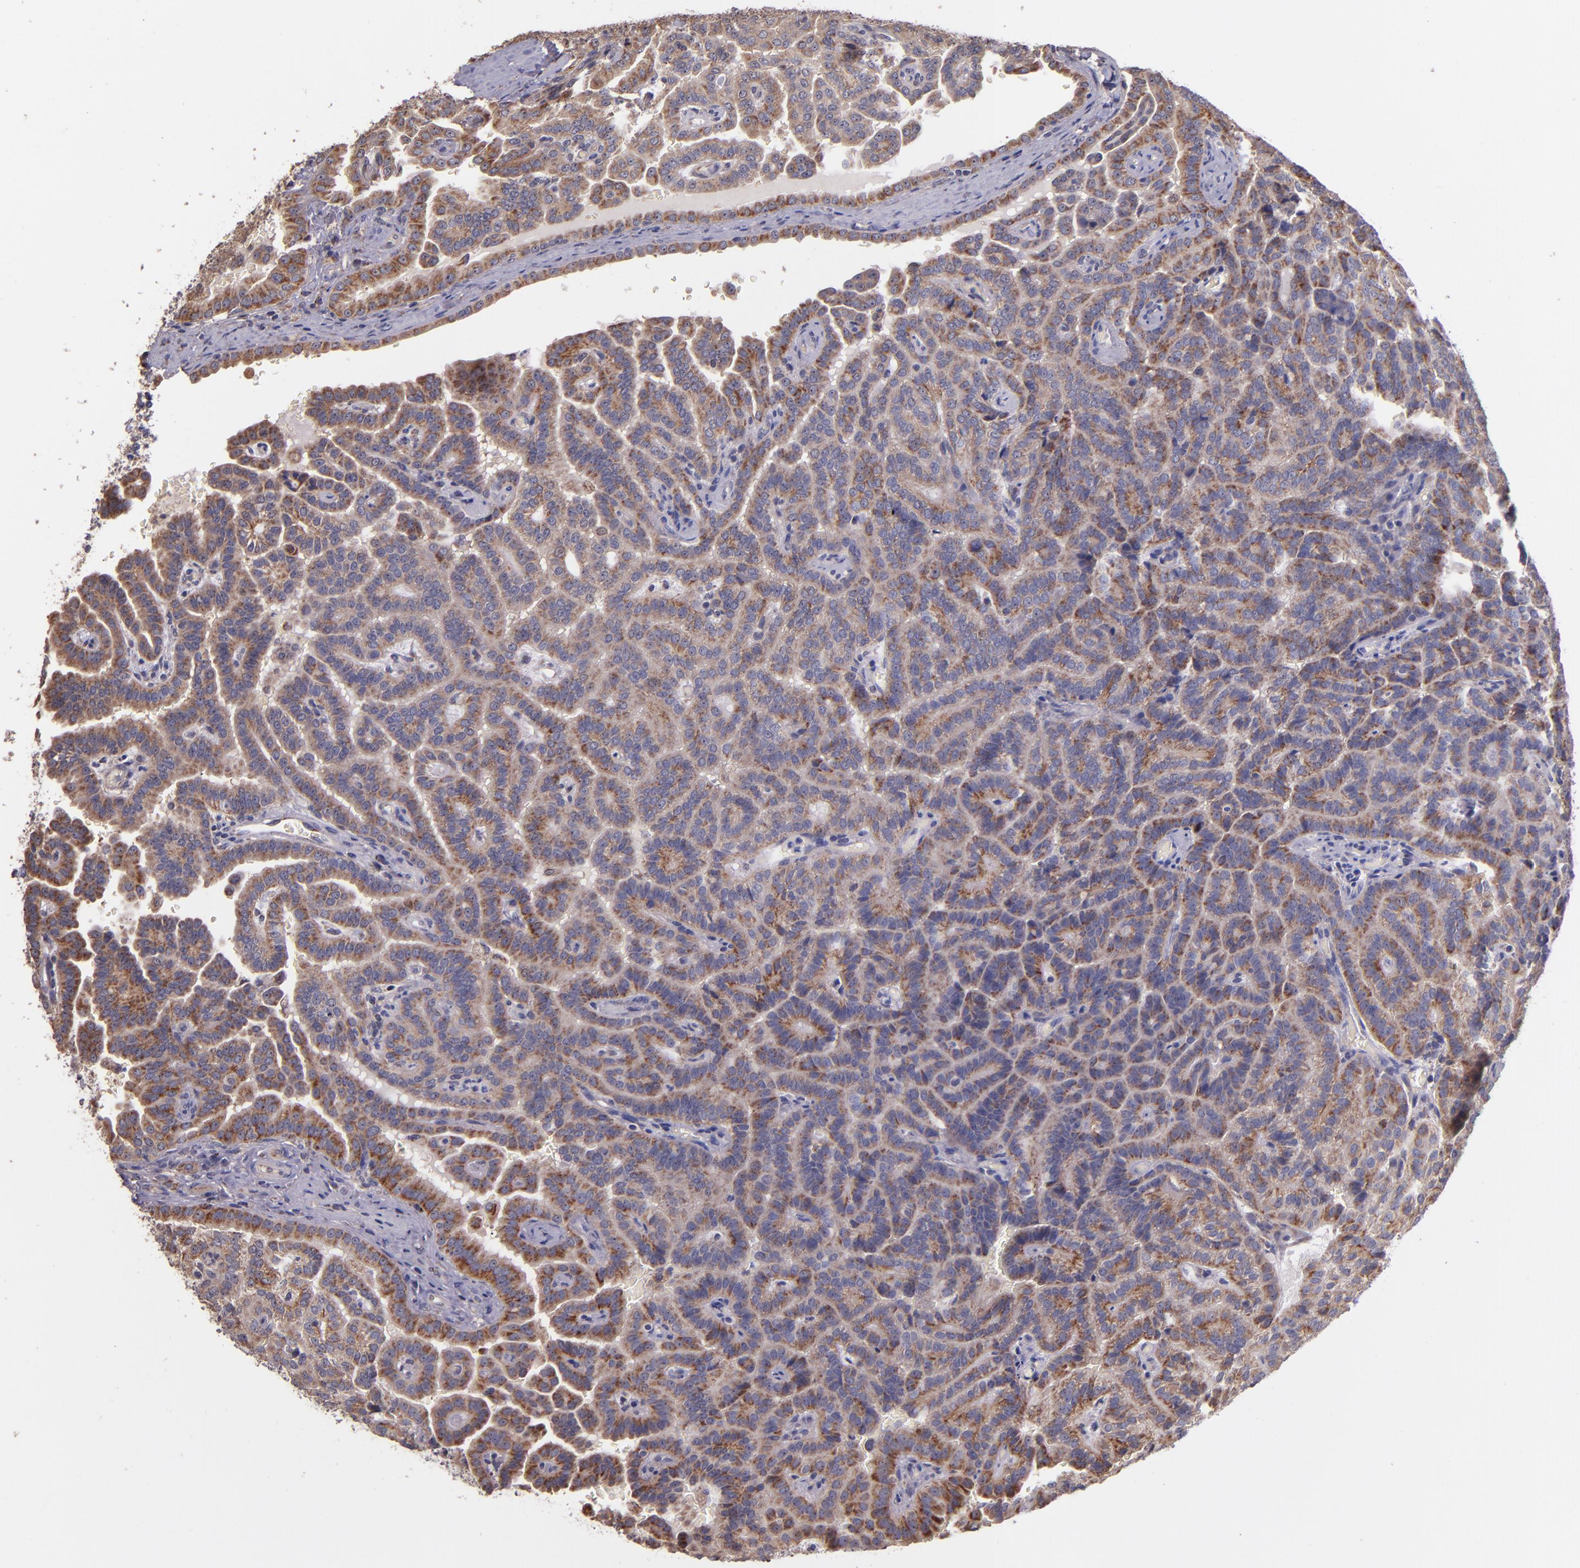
{"staining": {"intensity": "moderate", "quantity": ">75%", "location": "cytoplasmic/membranous"}, "tissue": "renal cancer", "cell_type": "Tumor cells", "image_type": "cancer", "snomed": [{"axis": "morphology", "description": "Adenocarcinoma, NOS"}, {"axis": "topography", "description": "Kidney"}], "caption": "Tumor cells demonstrate medium levels of moderate cytoplasmic/membranous staining in approximately >75% of cells in renal cancer (adenocarcinoma).", "gene": "SHC1", "patient": {"sex": "male", "age": 61}}